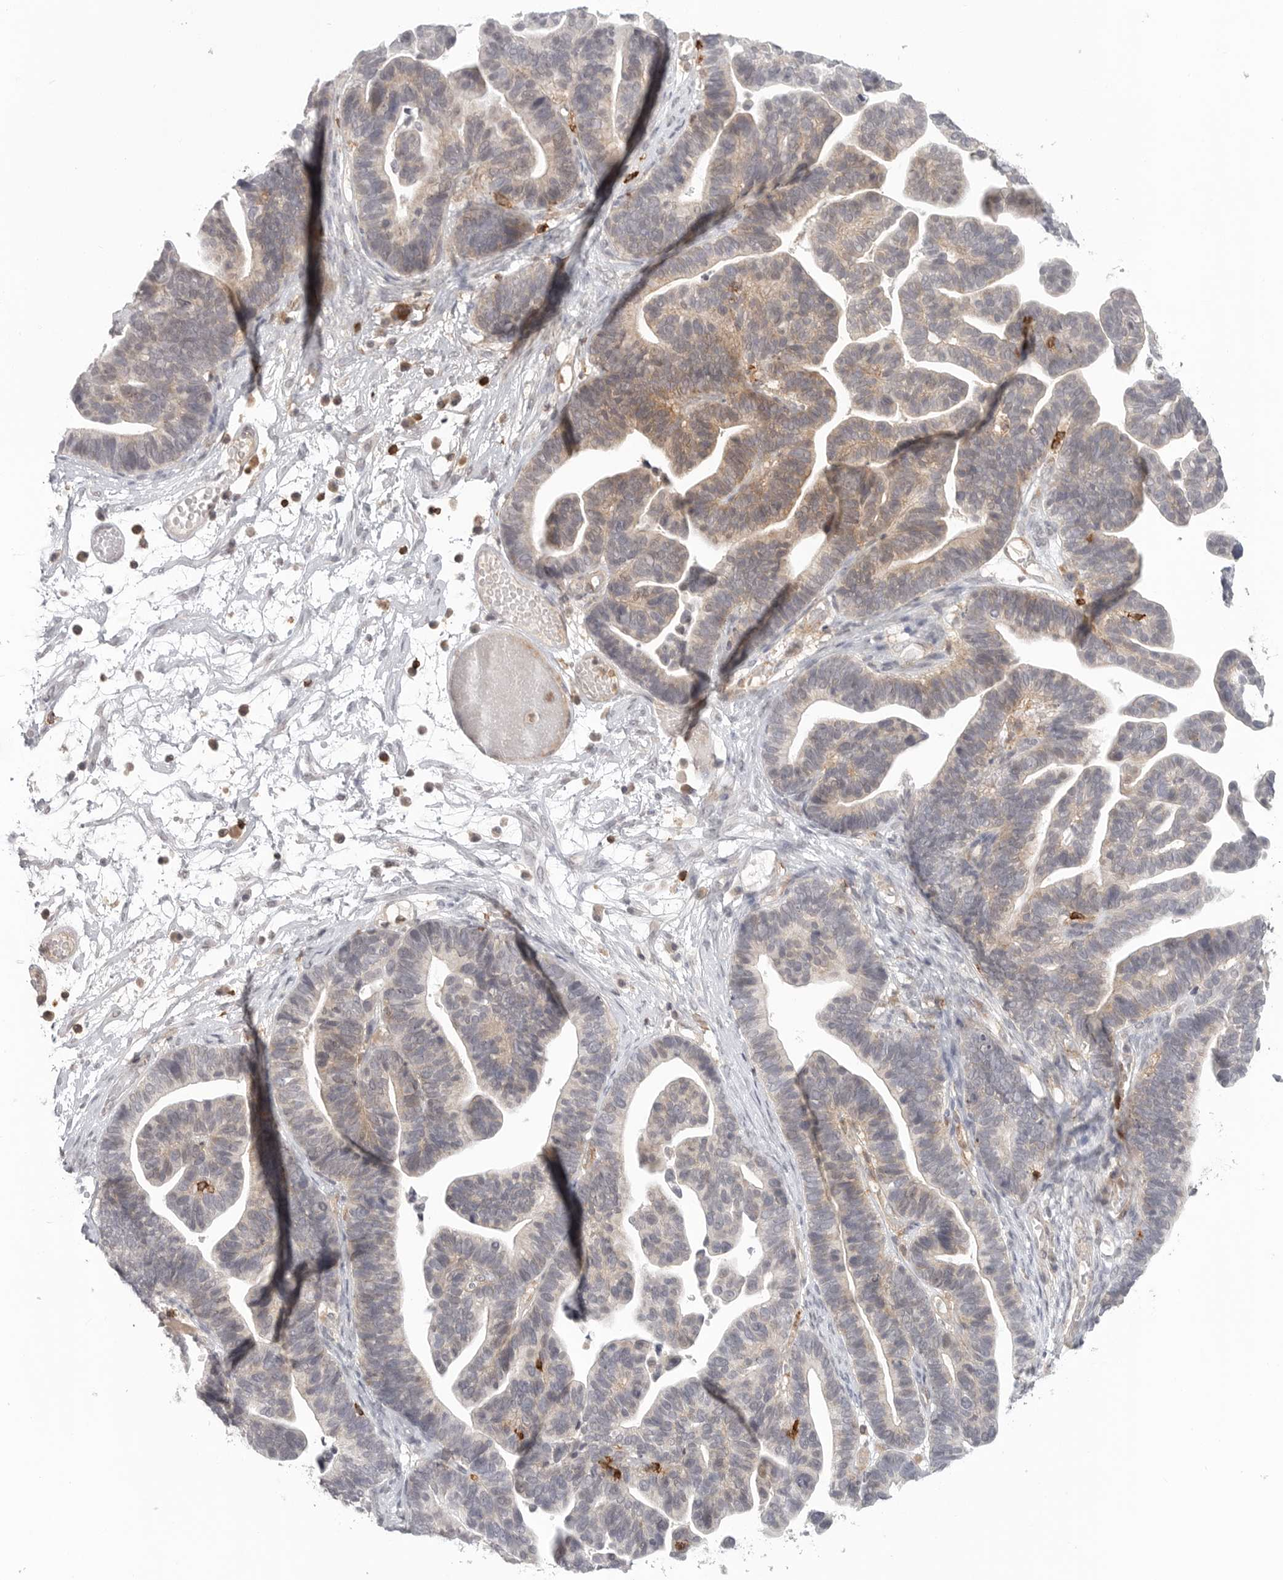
{"staining": {"intensity": "weak", "quantity": "<25%", "location": "cytoplasmic/membranous"}, "tissue": "ovarian cancer", "cell_type": "Tumor cells", "image_type": "cancer", "snomed": [{"axis": "morphology", "description": "Cystadenocarcinoma, serous, NOS"}, {"axis": "topography", "description": "Ovary"}], "caption": "This is an IHC image of human serous cystadenocarcinoma (ovarian). There is no expression in tumor cells.", "gene": "SH3KBP1", "patient": {"sex": "female", "age": 56}}